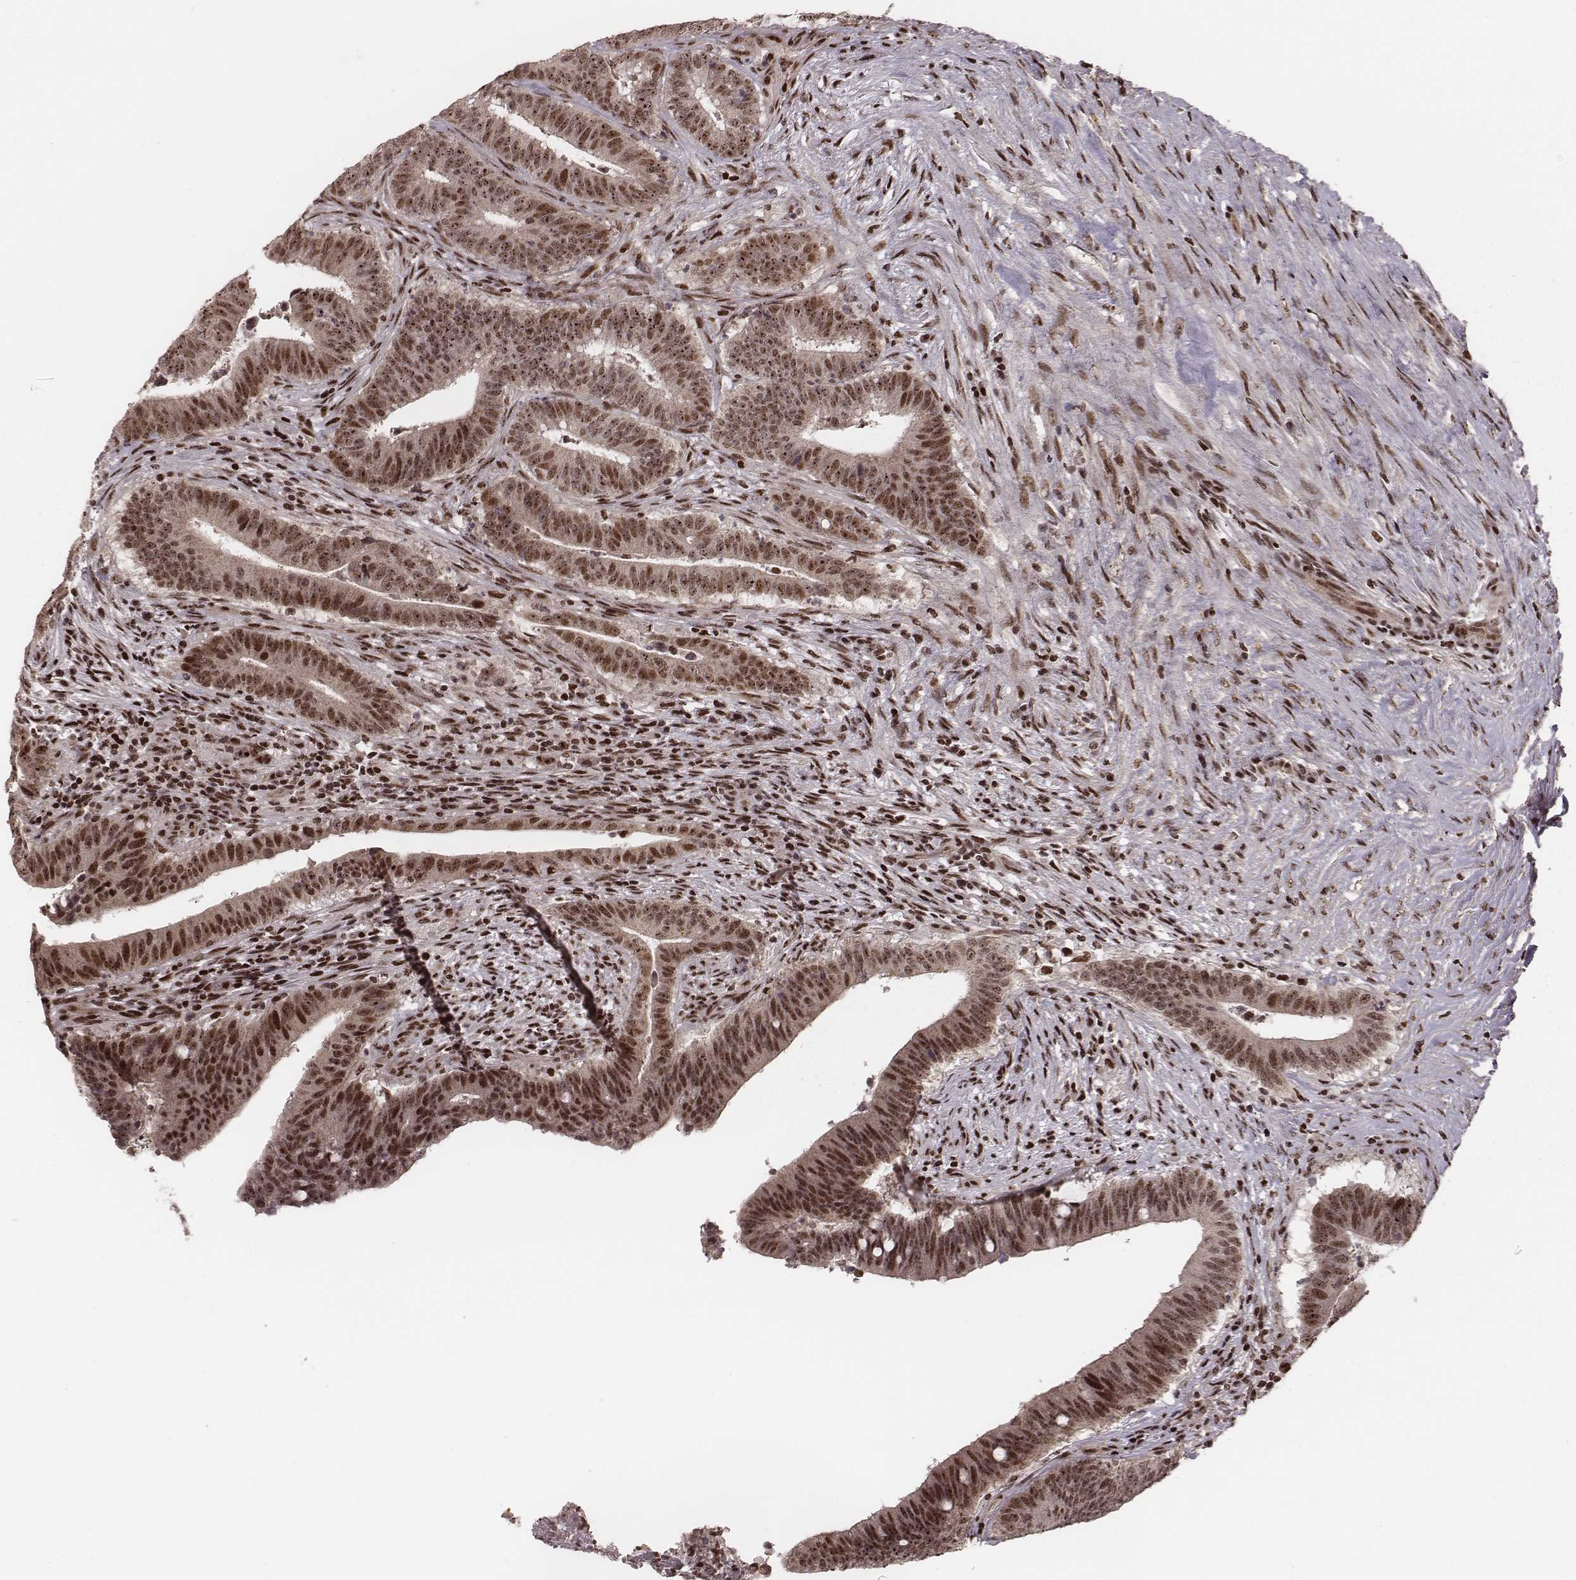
{"staining": {"intensity": "moderate", "quantity": ">75%", "location": "nuclear"}, "tissue": "colorectal cancer", "cell_type": "Tumor cells", "image_type": "cancer", "snomed": [{"axis": "morphology", "description": "Adenocarcinoma, NOS"}, {"axis": "topography", "description": "Colon"}], "caption": "Immunohistochemical staining of colorectal adenocarcinoma exhibits medium levels of moderate nuclear staining in about >75% of tumor cells.", "gene": "VRK3", "patient": {"sex": "female", "age": 43}}